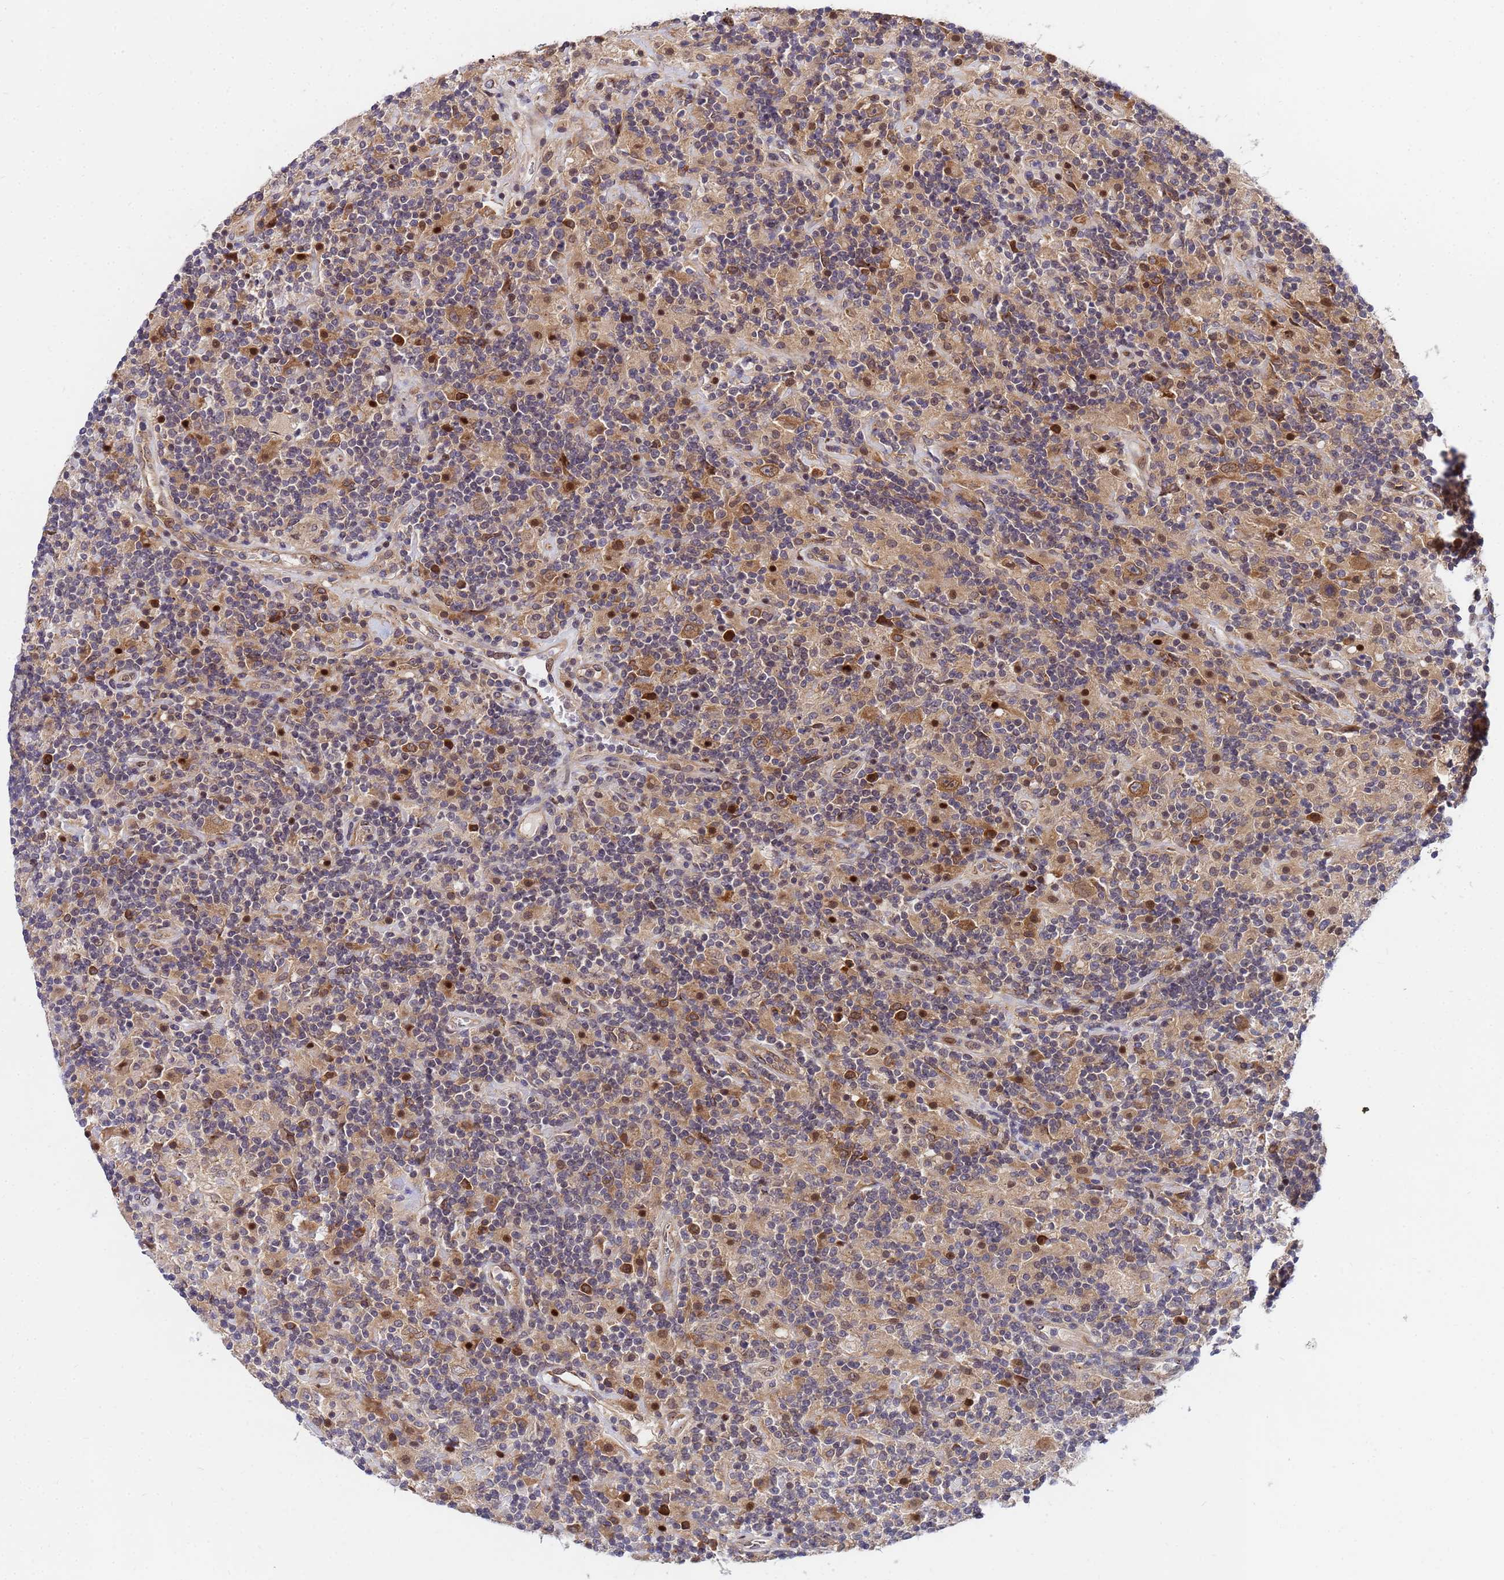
{"staining": {"intensity": "moderate", "quantity": ">75%", "location": "cytoplasmic/membranous"}, "tissue": "lymphoma", "cell_type": "Tumor cells", "image_type": "cancer", "snomed": [{"axis": "morphology", "description": "Hodgkin's disease, NOS"}, {"axis": "topography", "description": "Lymph node"}], "caption": "Lymphoma was stained to show a protein in brown. There is medium levels of moderate cytoplasmic/membranous expression in about >75% of tumor cells.", "gene": "UNC93B1", "patient": {"sex": "male", "age": 70}}